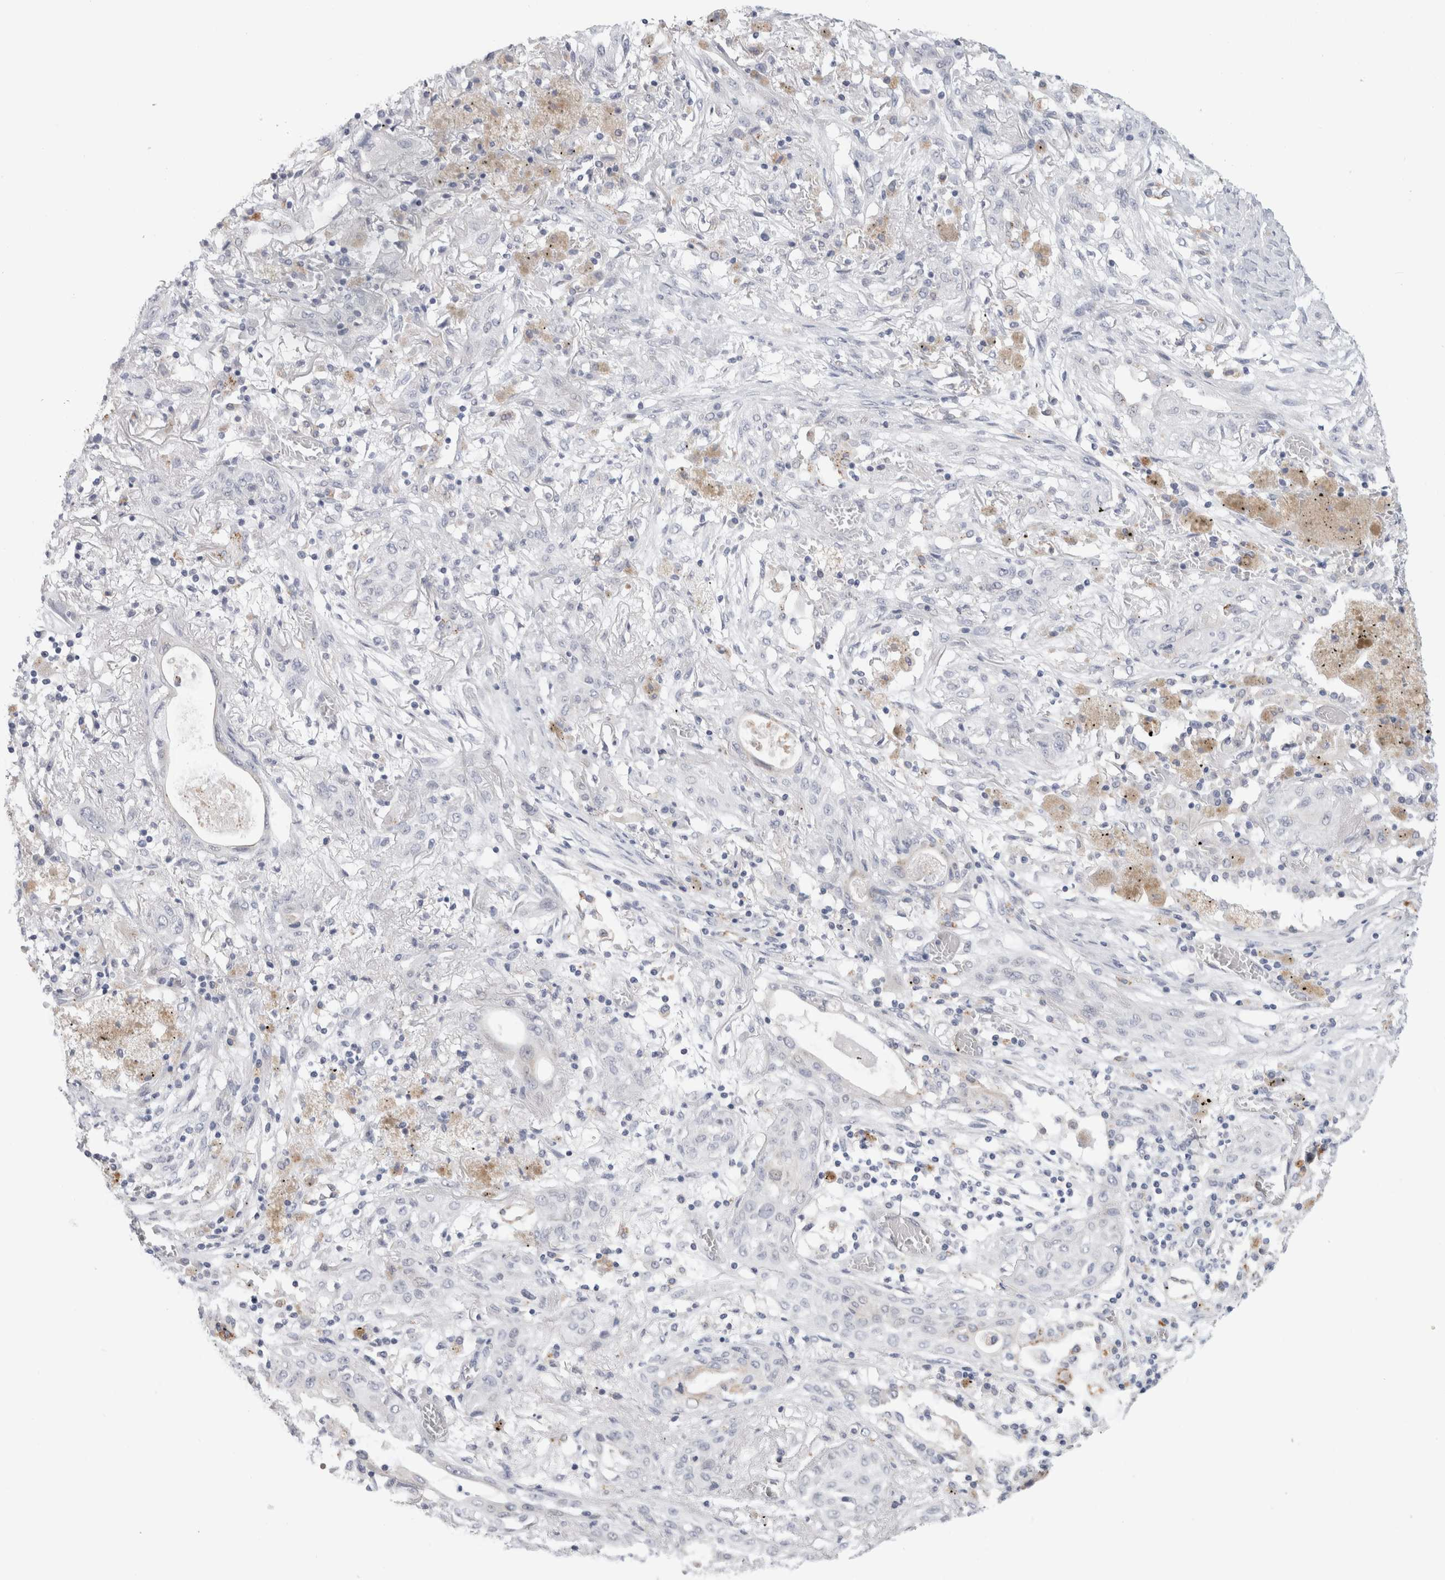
{"staining": {"intensity": "negative", "quantity": "none", "location": "none"}, "tissue": "lung cancer", "cell_type": "Tumor cells", "image_type": "cancer", "snomed": [{"axis": "morphology", "description": "Squamous cell carcinoma, NOS"}, {"axis": "topography", "description": "Lung"}], "caption": "The histopathology image demonstrates no staining of tumor cells in lung cancer.", "gene": "ANKMY1", "patient": {"sex": "female", "age": 47}}